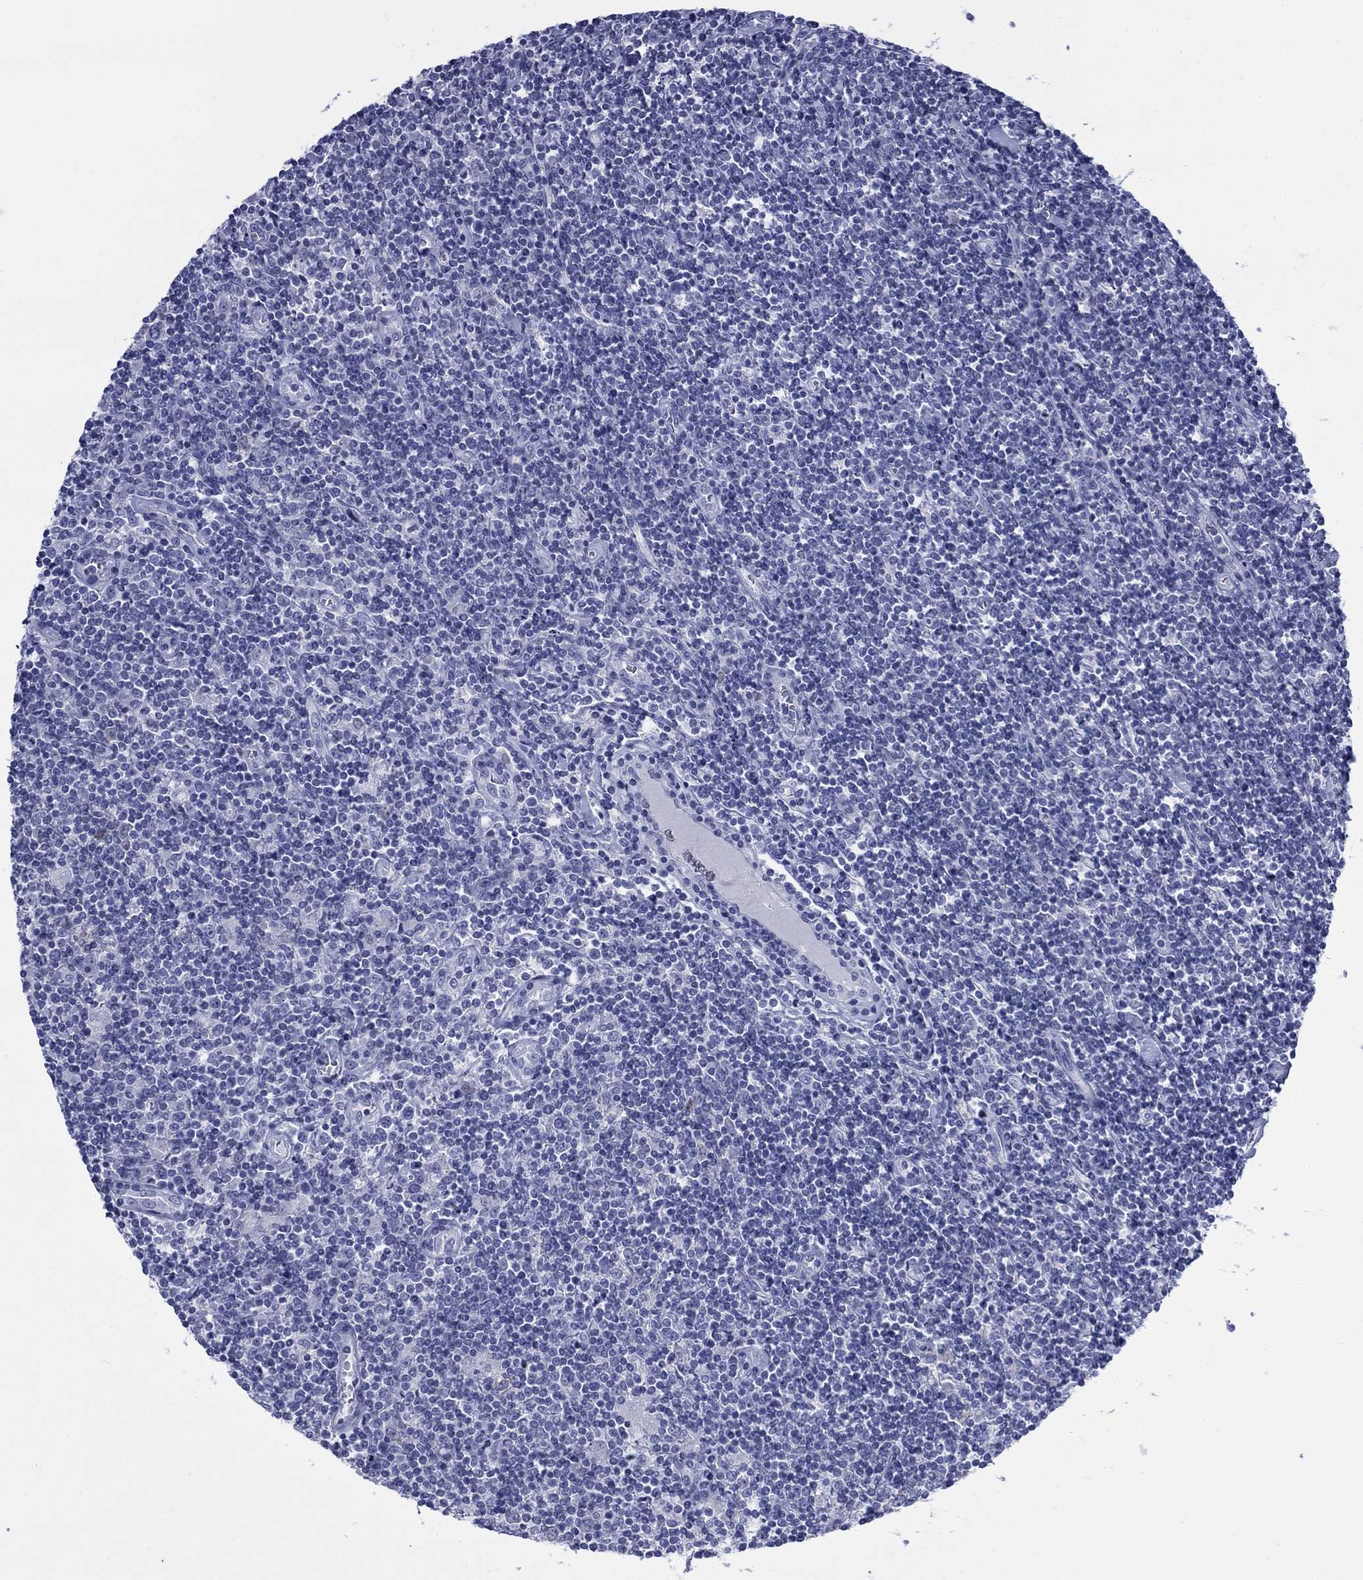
{"staining": {"intensity": "negative", "quantity": "none", "location": "none"}, "tissue": "lymphoma", "cell_type": "Tumor cells", "image_type": "cancer", "snomed": [{"axis": "morphology", "description": "Hodgkin's disease, NOS"}, {"axis": "topography", "description": "Lymph node"}], "caption": "A micrograph of human lymphoma is negative for staining in tumor cells. (DAB (3,3'-diaminobenzidine) IHC, high magnification).", "gene": "IGF2BP3", "patient": {"sex": "male", "age": 40}}